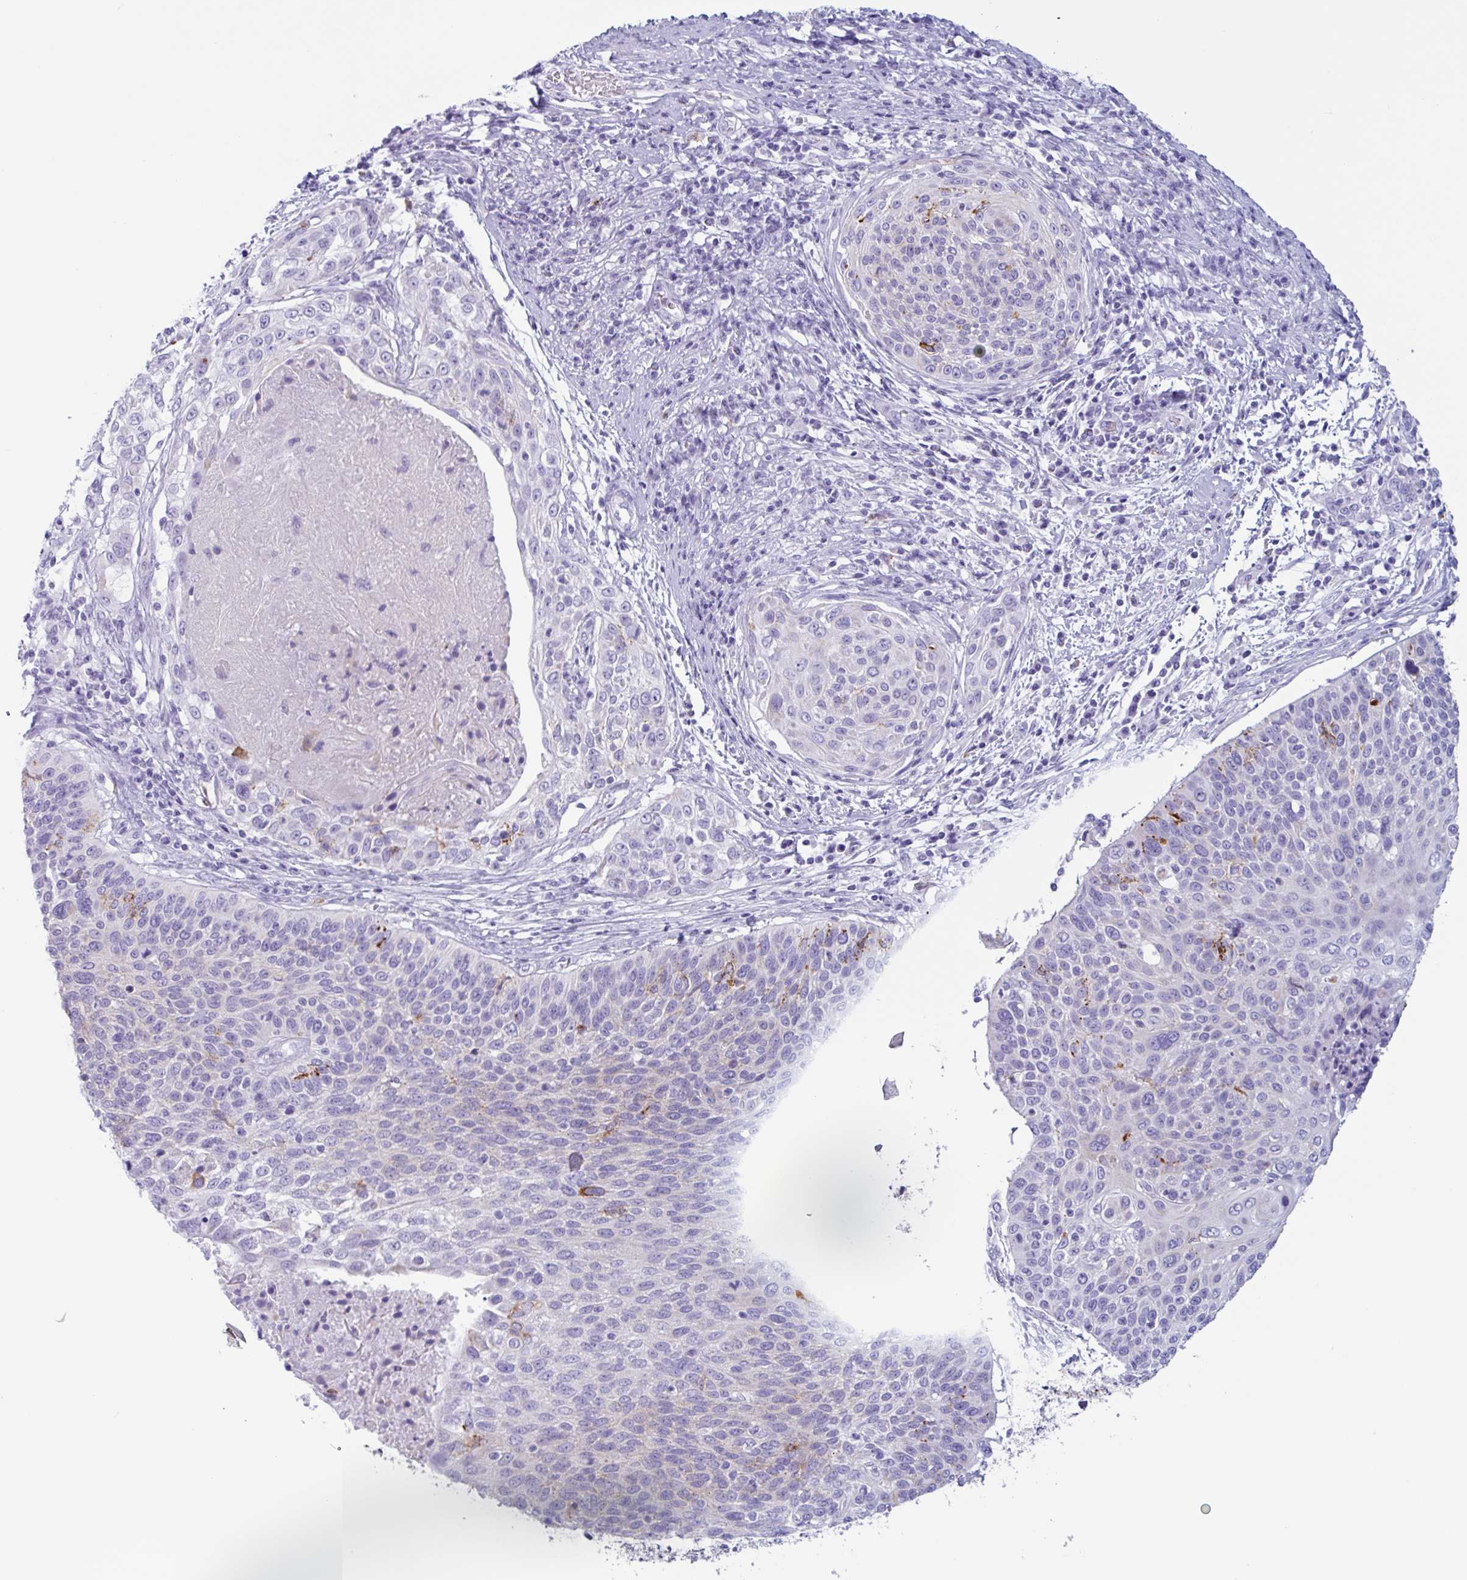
{"staining": {"intensity": "moderate", "quantity": "<25%", "location": "cytoplasmic/membranous"}, "tissue": "cervical cancer", "cell_type": "Tumor cells", "image_type": "cancer", "snomed": [{"axis": "morphology", "description": "Squamous cell carcinoma, NOS"}, {"axis": "topography", "description": "Cervix"}], "caption": "A low amount of moderate cytoplasmic/membranous positivity is appreciated in about <25% of tumor cells in cervical squamous cell carcinoma tissue.", "gene": "DTWD2", "patient": {"sex": "female", "age": 31}}